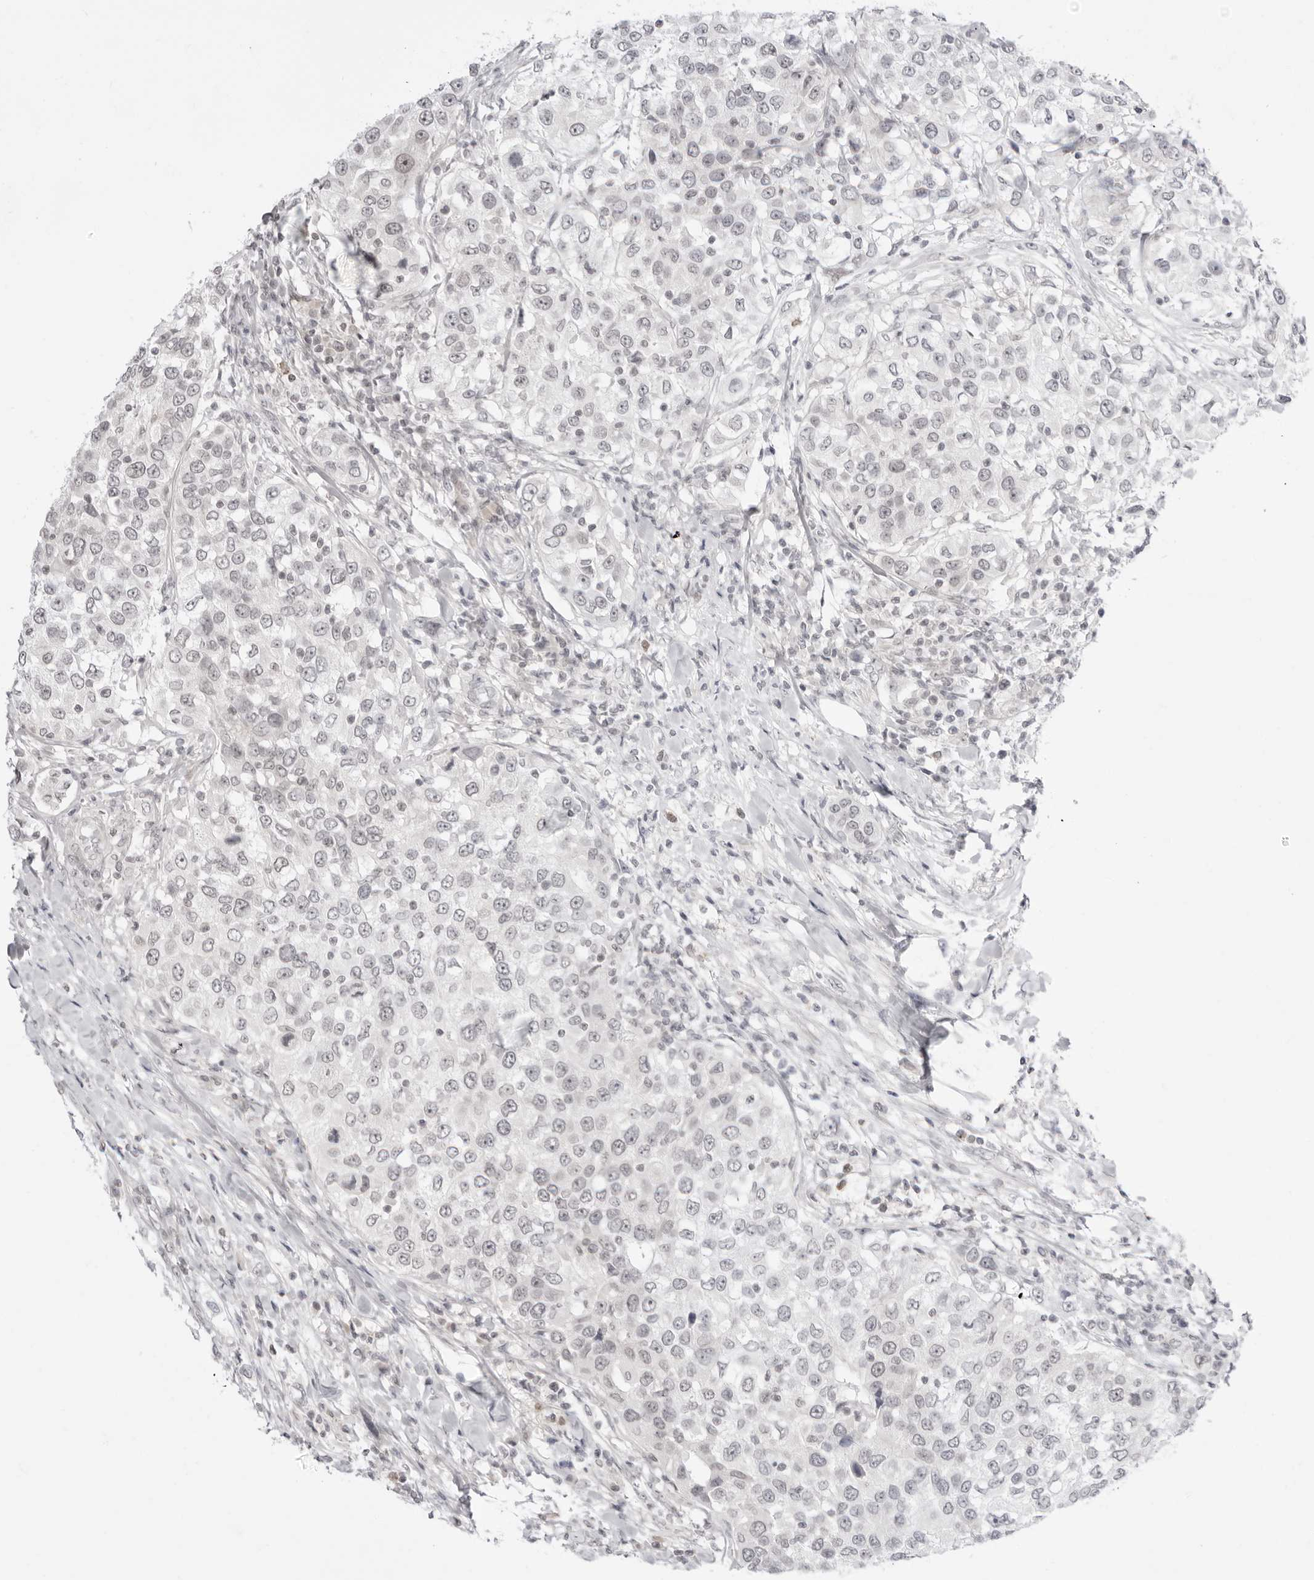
{"staining": {"intensity": "negative", "quantity": "none", "location": "none"}, "tissue": "urothelial cancer", "cell_type": "Tumor cells", "image_type": "cancer", "snomed": [{"axis": "morphology", "description": "Urothelial carcinoma, High grade"}, {"axis": "topography", "description": "Urinary bladder"}], "caption": "This is a image of immunohistochemistry (IHC) staining of urothelial cancer, which shows no expression in tumor cells.", "gene": "PPP2R5C", "patient": {"sex": "female", "age": 80}}